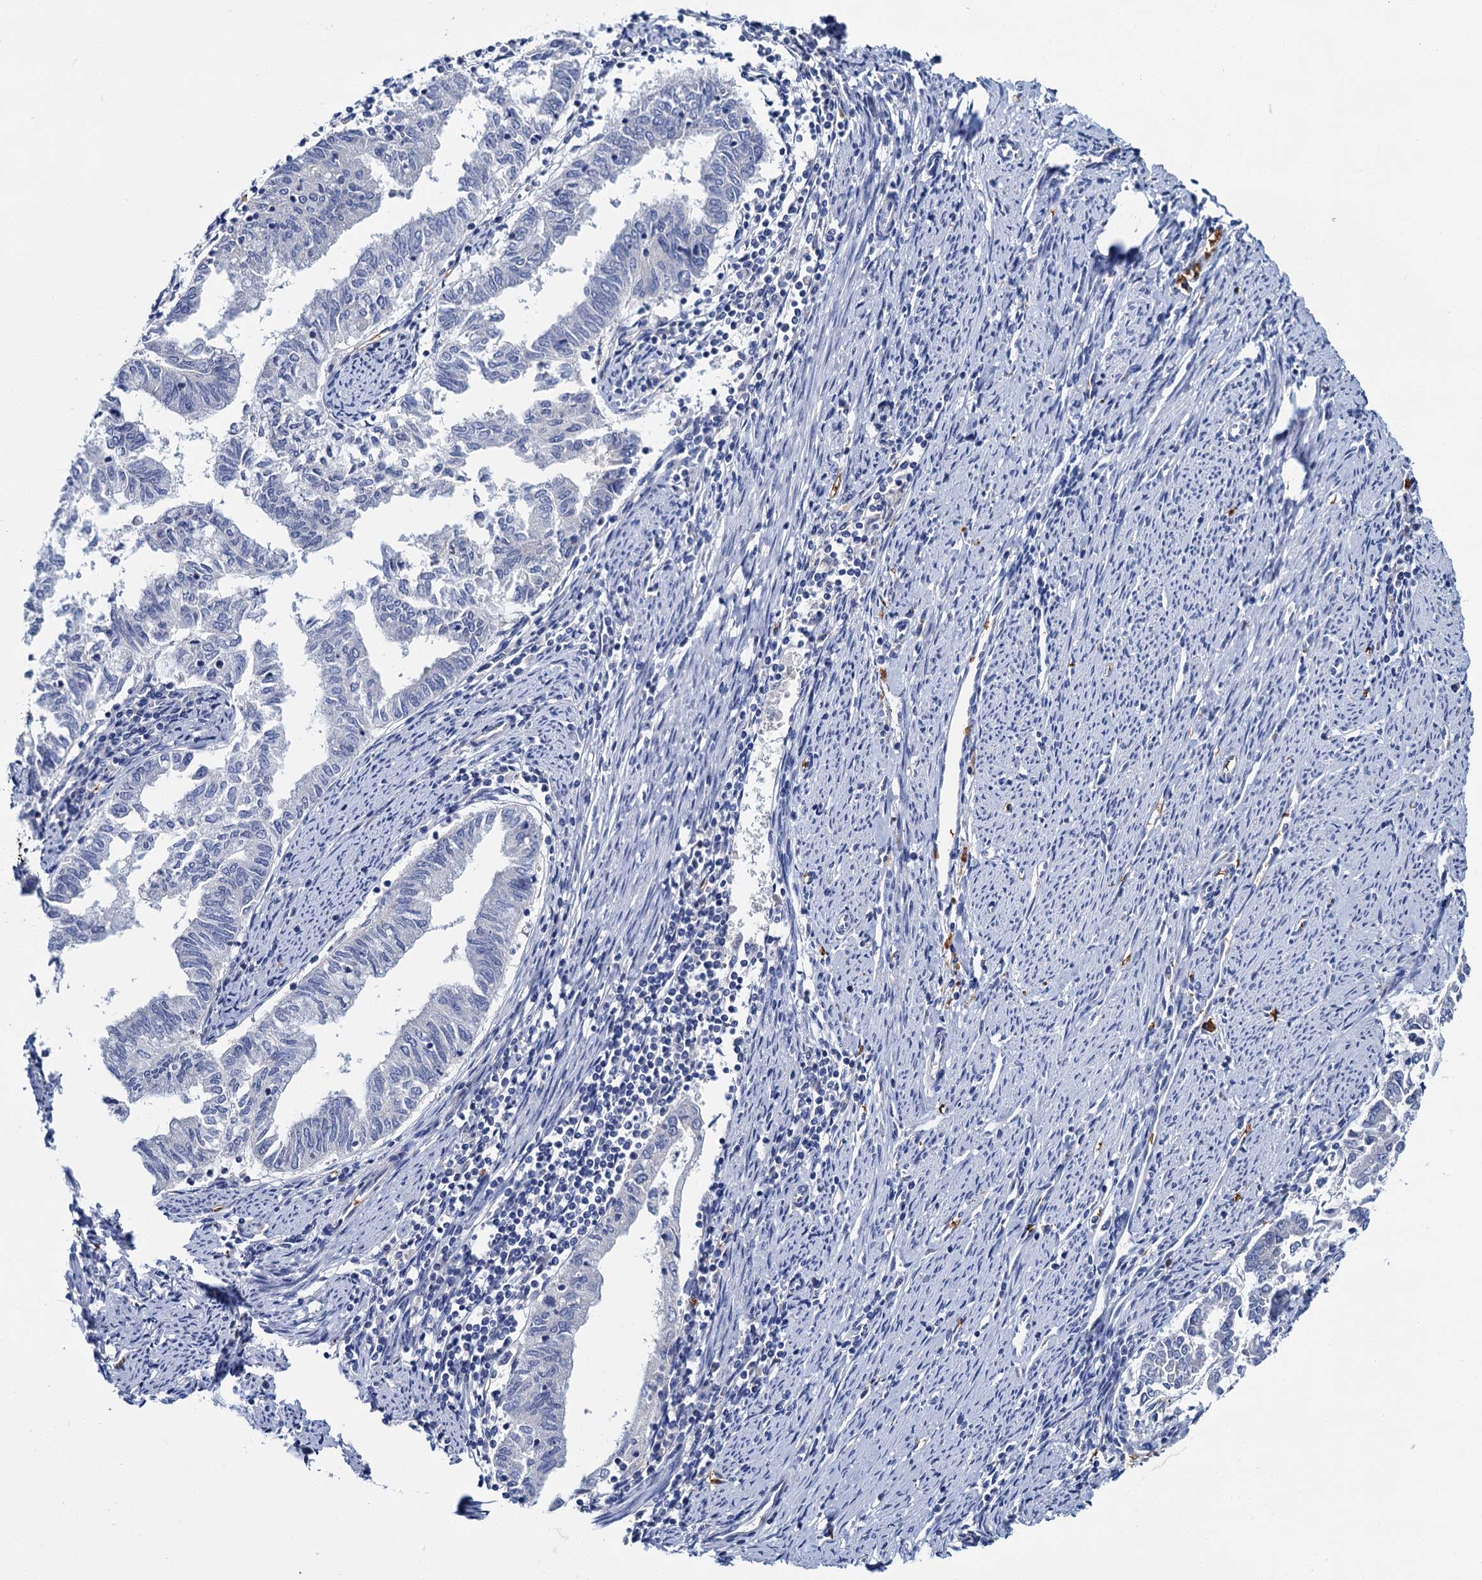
{"staining": {"intensity": "negative", "quantity": "none", "location": "none"}, "tissue": "endometrial cancer", "cell_type": "Tumor cells", "image_type": "cancer", "snomed": [{"axis": "morphology", "description": "Adenocarcinoma, NOS"}, {"axis": "topography", "description": "Endometrium"}], "caption": "The micrograph reveals no staining of tumor cells in endometrial cancer.", "gene": "ATG2A", "patient": {"sex": "female", "age": 79}}